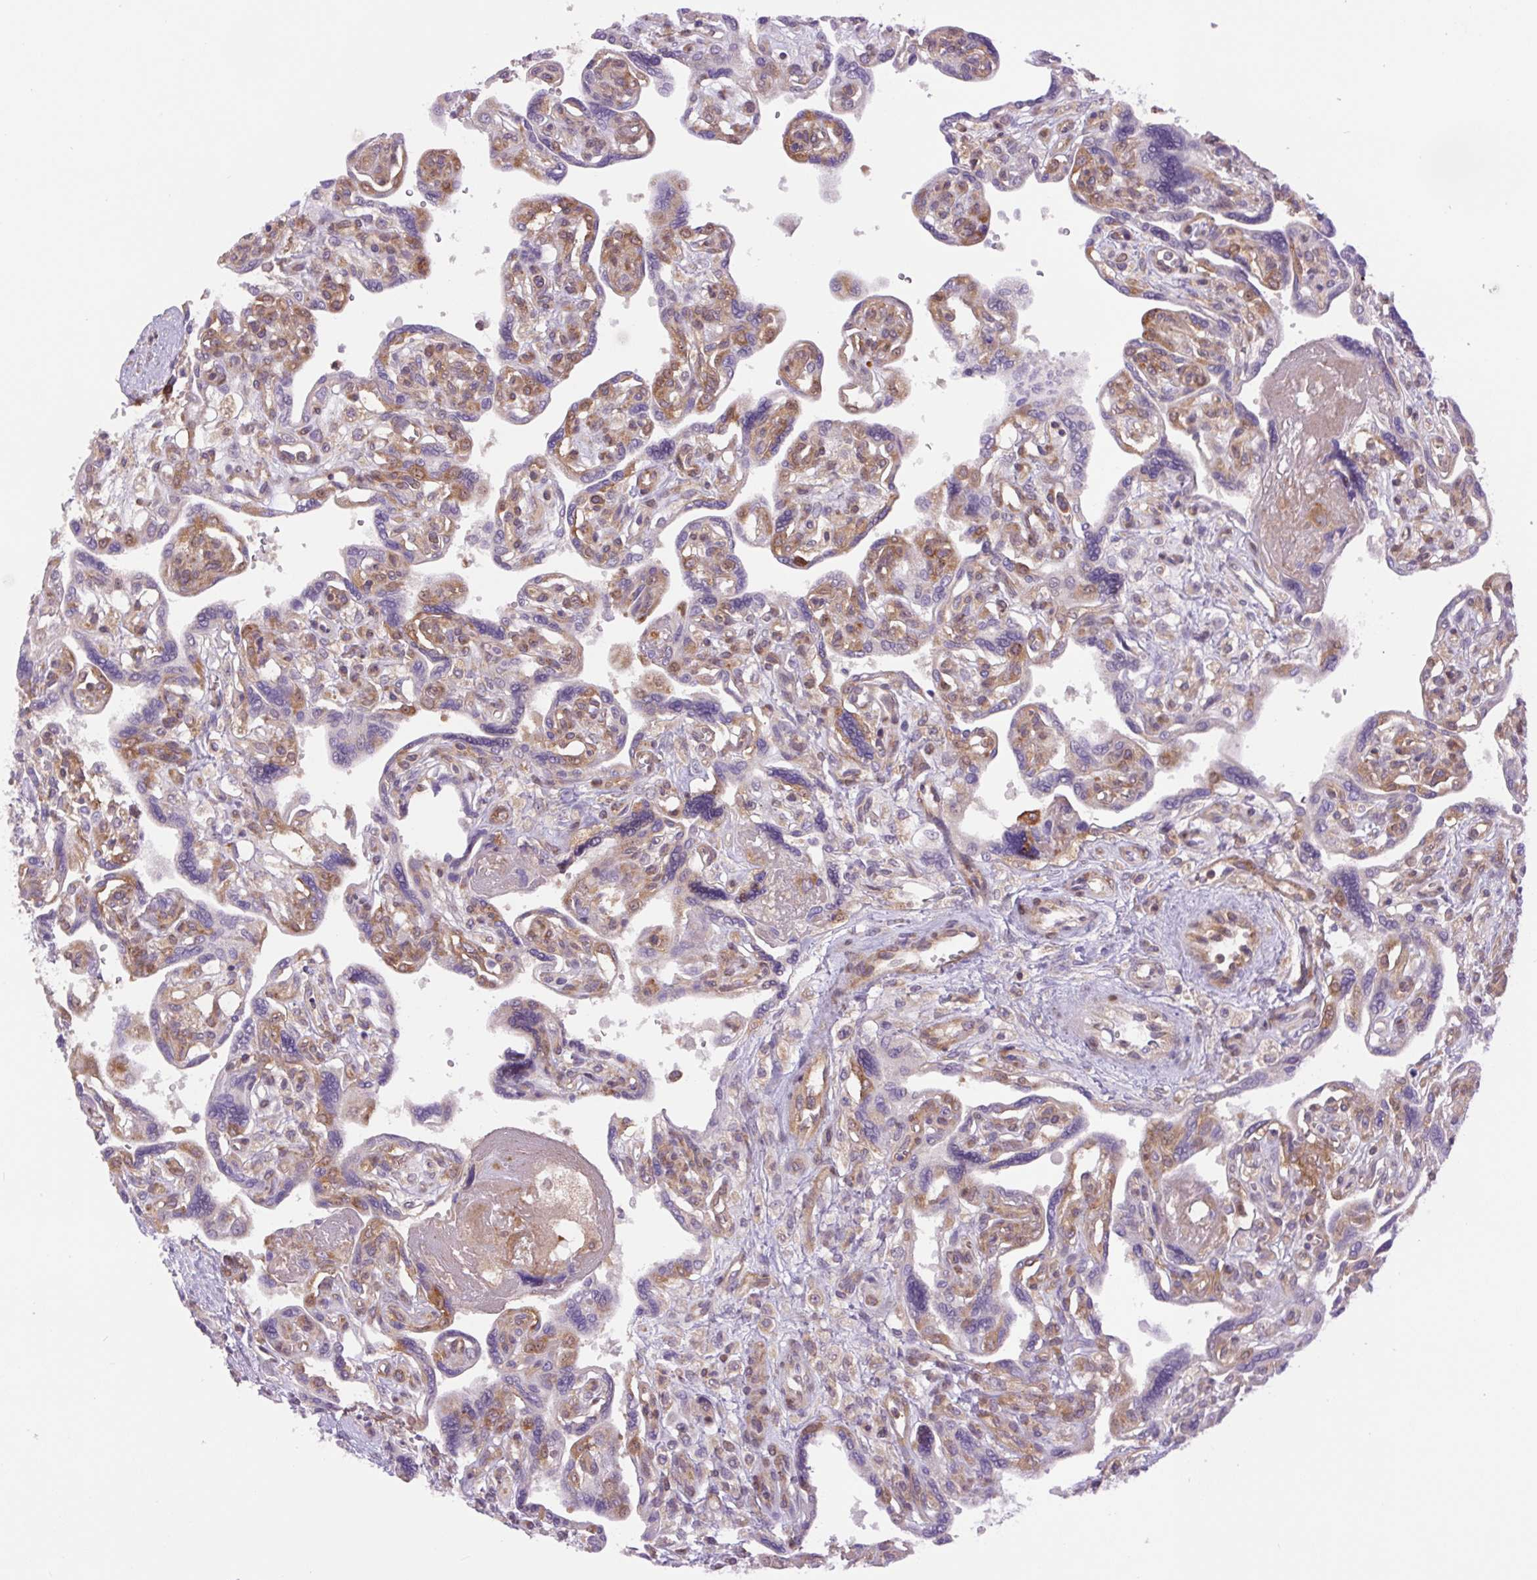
{"staining": {"intensity": "moderate", "quantity": ">75%", "location": "cytoplasmic/membranous"}, "tissue": "placenta", "cell_type": "Decidual cells", "image_type": "normal", "snomed": [{"axis": "morphology", "description": "Normal tissue, NOS"}, {"axis": "topography", "description": "Placenta"}], "caption": "Immunohistochemical staining of normal placenta shows moderate cytoplasmic/membranous protein positivity in approximately >75% of decidual cells. Immunohistochemistry (ihc) stains the protein of interest in brown and the nuclei are stained blue.", "gene": "MINK1", "patient": {"sex": "female", "age": 39}}